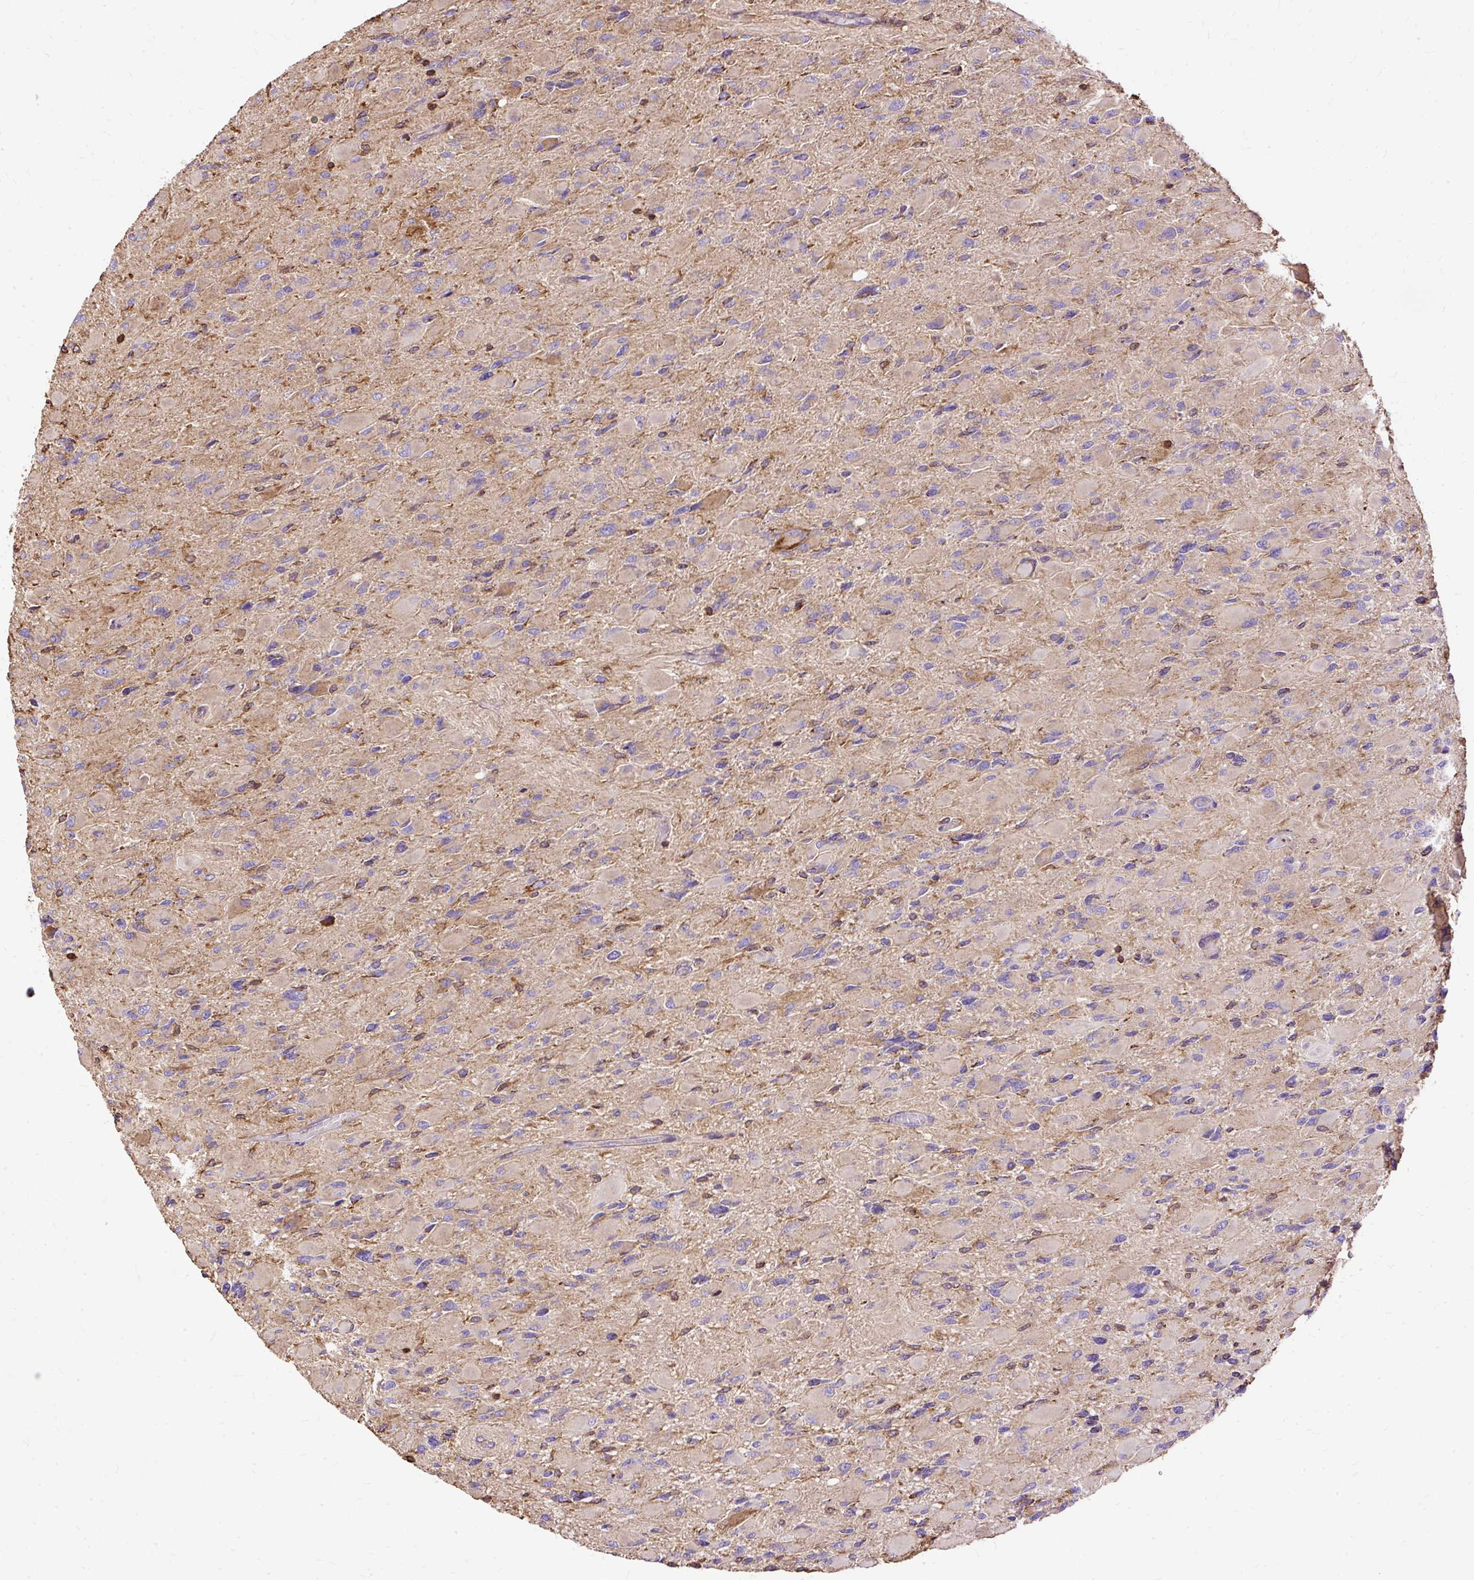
{"staining": {"intensity": "negative", "quantity": "none", "location": "none"}, "tissue": "glioma", "cell_type": "Tumor cells", "image_type": "cancer", "snomed": [{"axis": "morphology", "description": "Glioma, malignant, High grade"}, {"axis": "topography", "description": "Cerebral cortex"}], "caption": "DAB (3,3'-diaminobenzidine) immunohistochemical staining of human glioma exhibits no significant positivity in tumor cells.", "gene": "KLHL11", "patient": {"sex": "female", "age": 36}}